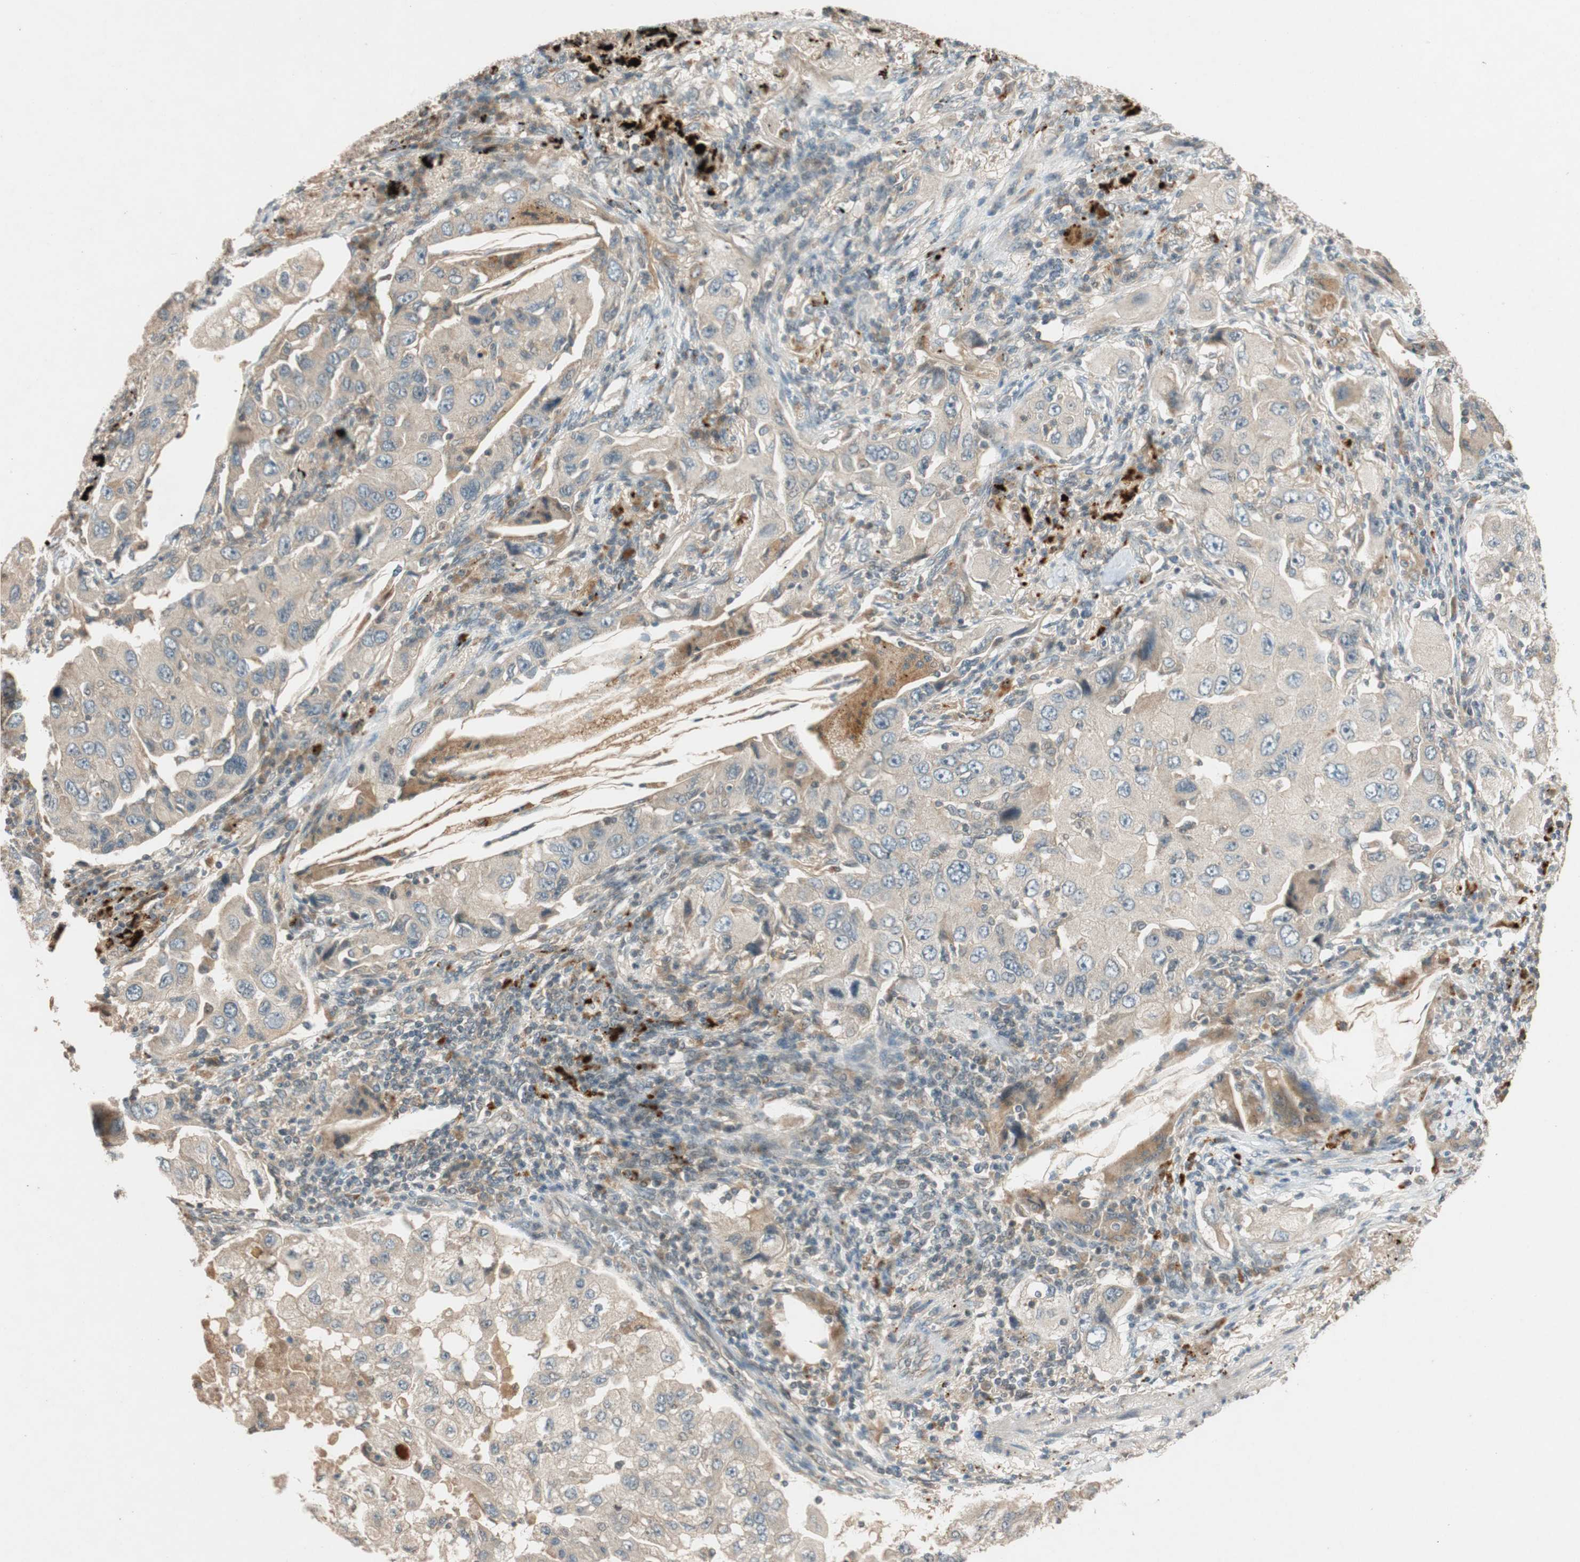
{"staining": {"intensity": "weak", "quantity": ">75%", "location": "cytoplasmic/membranous"}, "tissue": "lung cancer", "cell_type": "Tumor cells", "image_type": "cancer", "snomed": [{"axis": "morphology", "description": "Adenocarcinoma, NOS"}, {"axis": "topography", "description": "Lung"}], "caption": "A photomicrograph of lung cancer stained for a protein demonstrates weak cytoplasmic/membranous brown staining in tumor cells. The staining was performed using DAB to visualize the protein expression in brown, while the nuclei were stained in blue with hematoxylin (Magnification: 20x).", "gene": "GLB1", "patient": {"sex": "female", "age": 65}}